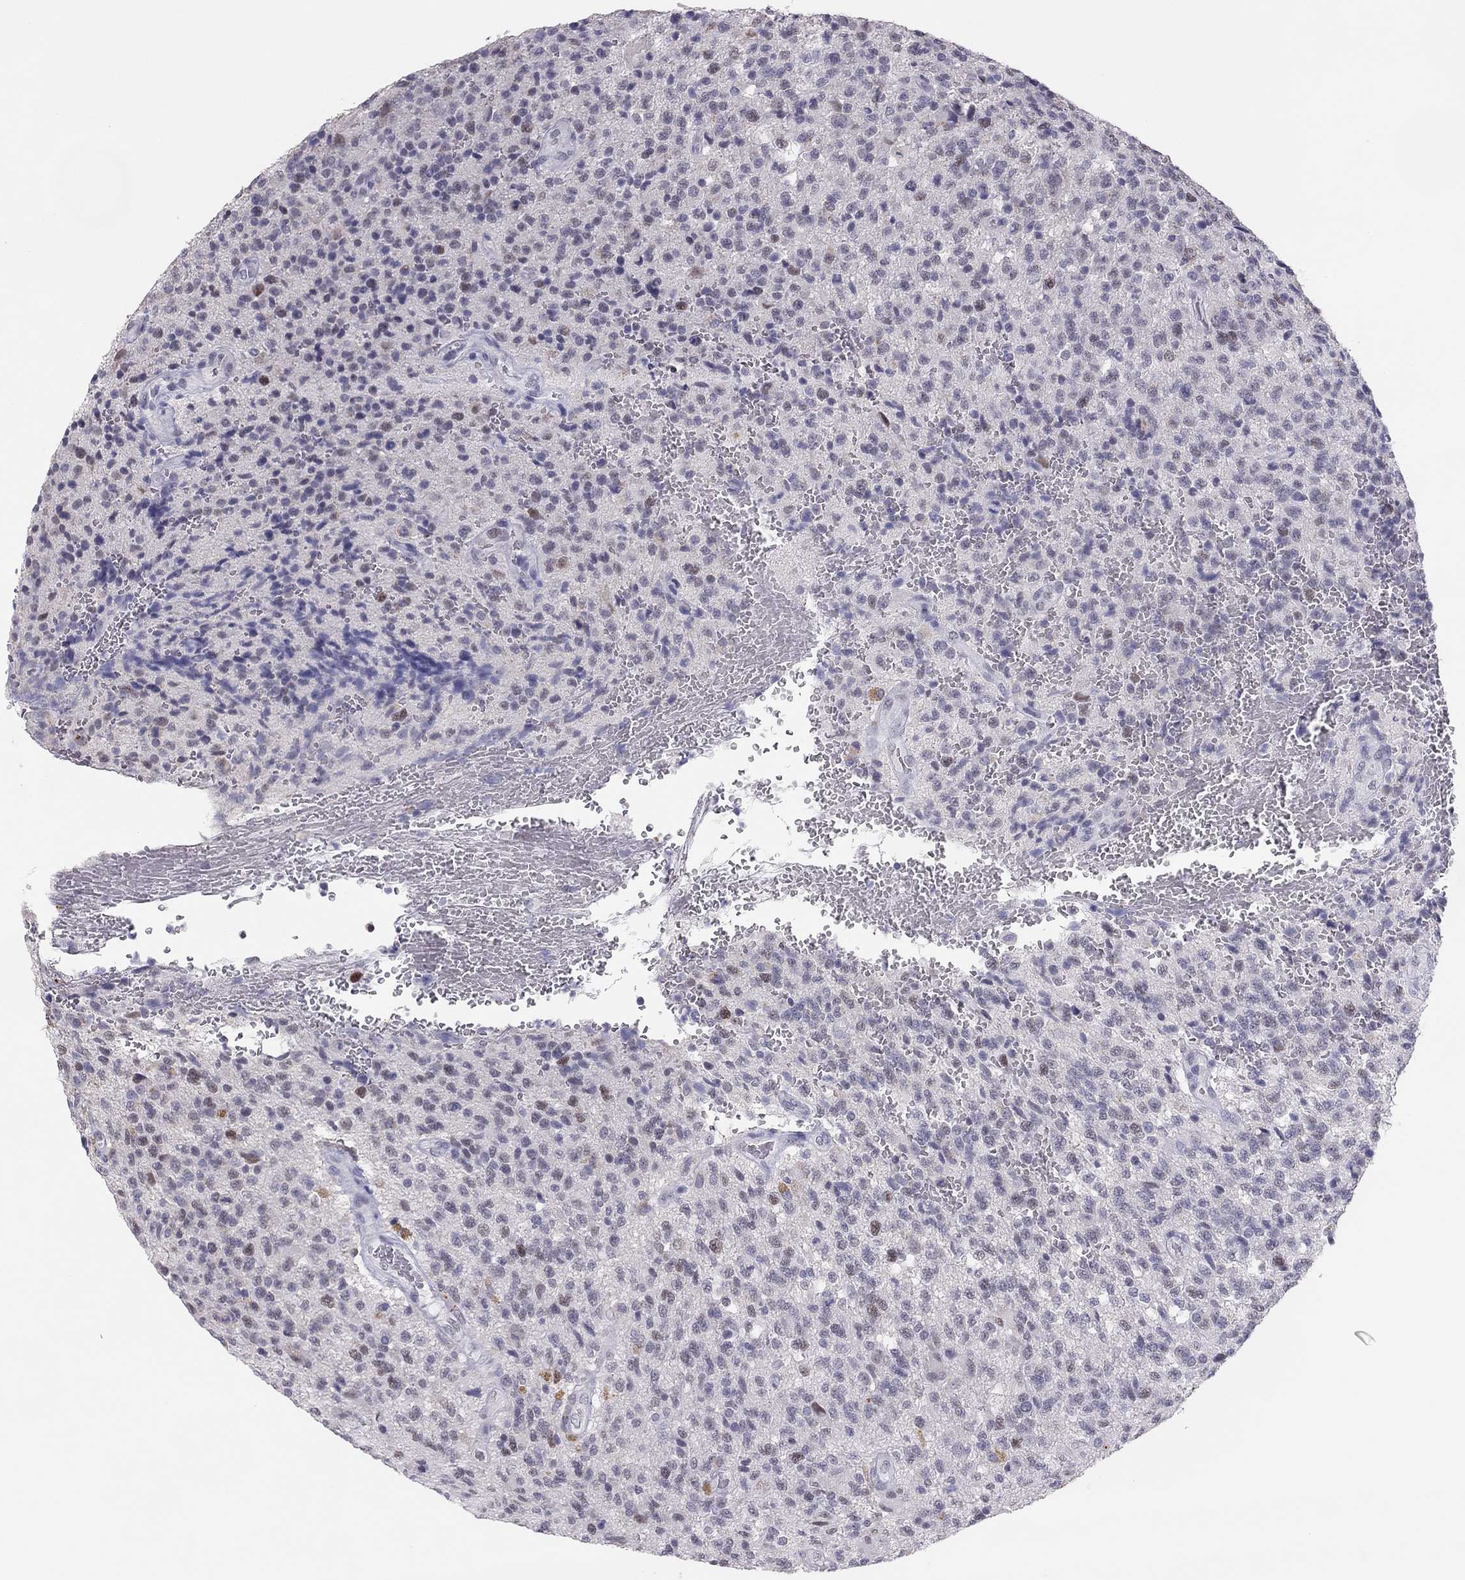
{"staining": {"intensity": "negative", "quantity": "none", "location": "none"}, "tissue": "glioma", "cell_type": "Tumor cells", "image_type": "cancer", "snomed": [{"axis": "morphology", "description": "Glioma, malignant, High grade"}, {"axis": "topography", "description": "Brain"}], "caption": "DAB immunohistochemical staining of human glioma demonstrates no significant positivity in tumor cells.", "gene": "PHOX2A", "patient": {"sex": "male", "age": 56}}